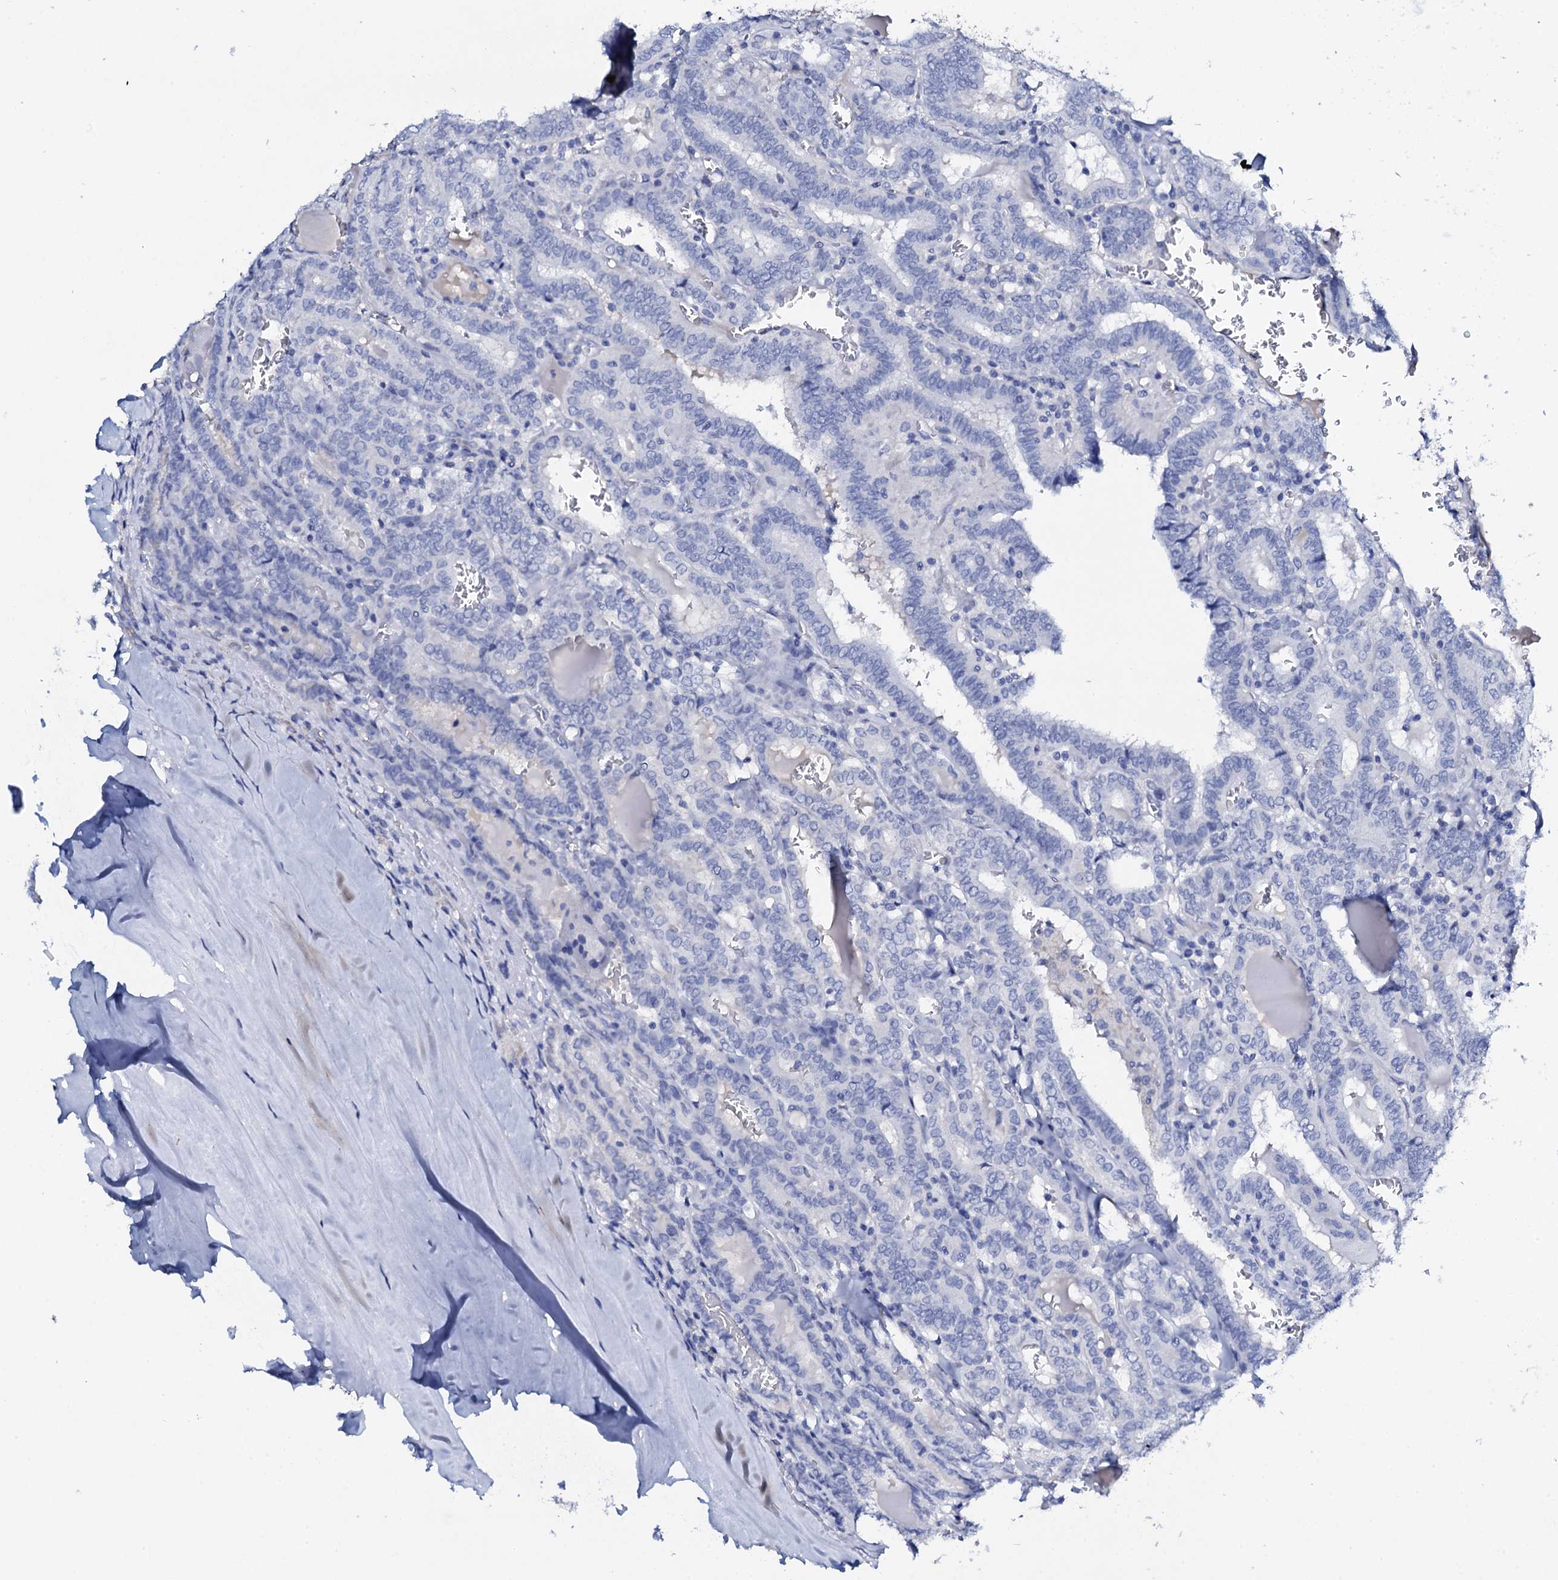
{"staining": {"intensity": "negative", "quantity": "none", "location": "none"}, "tissue": "thyroid cancer", "cell_type": "Tumor cells", "image_type": "cancer", "snomed": [{"axis": "morphology", "description": "Papillary adenocarcinoma, NOS"}, {"axis": "topography", "description": "Thyroid gland"}], "caption": "Tumor cells show no significant positivity in thyroid cancer.", "gene": "FBXL16", "patient": {"sex": "female", "age": 72}}